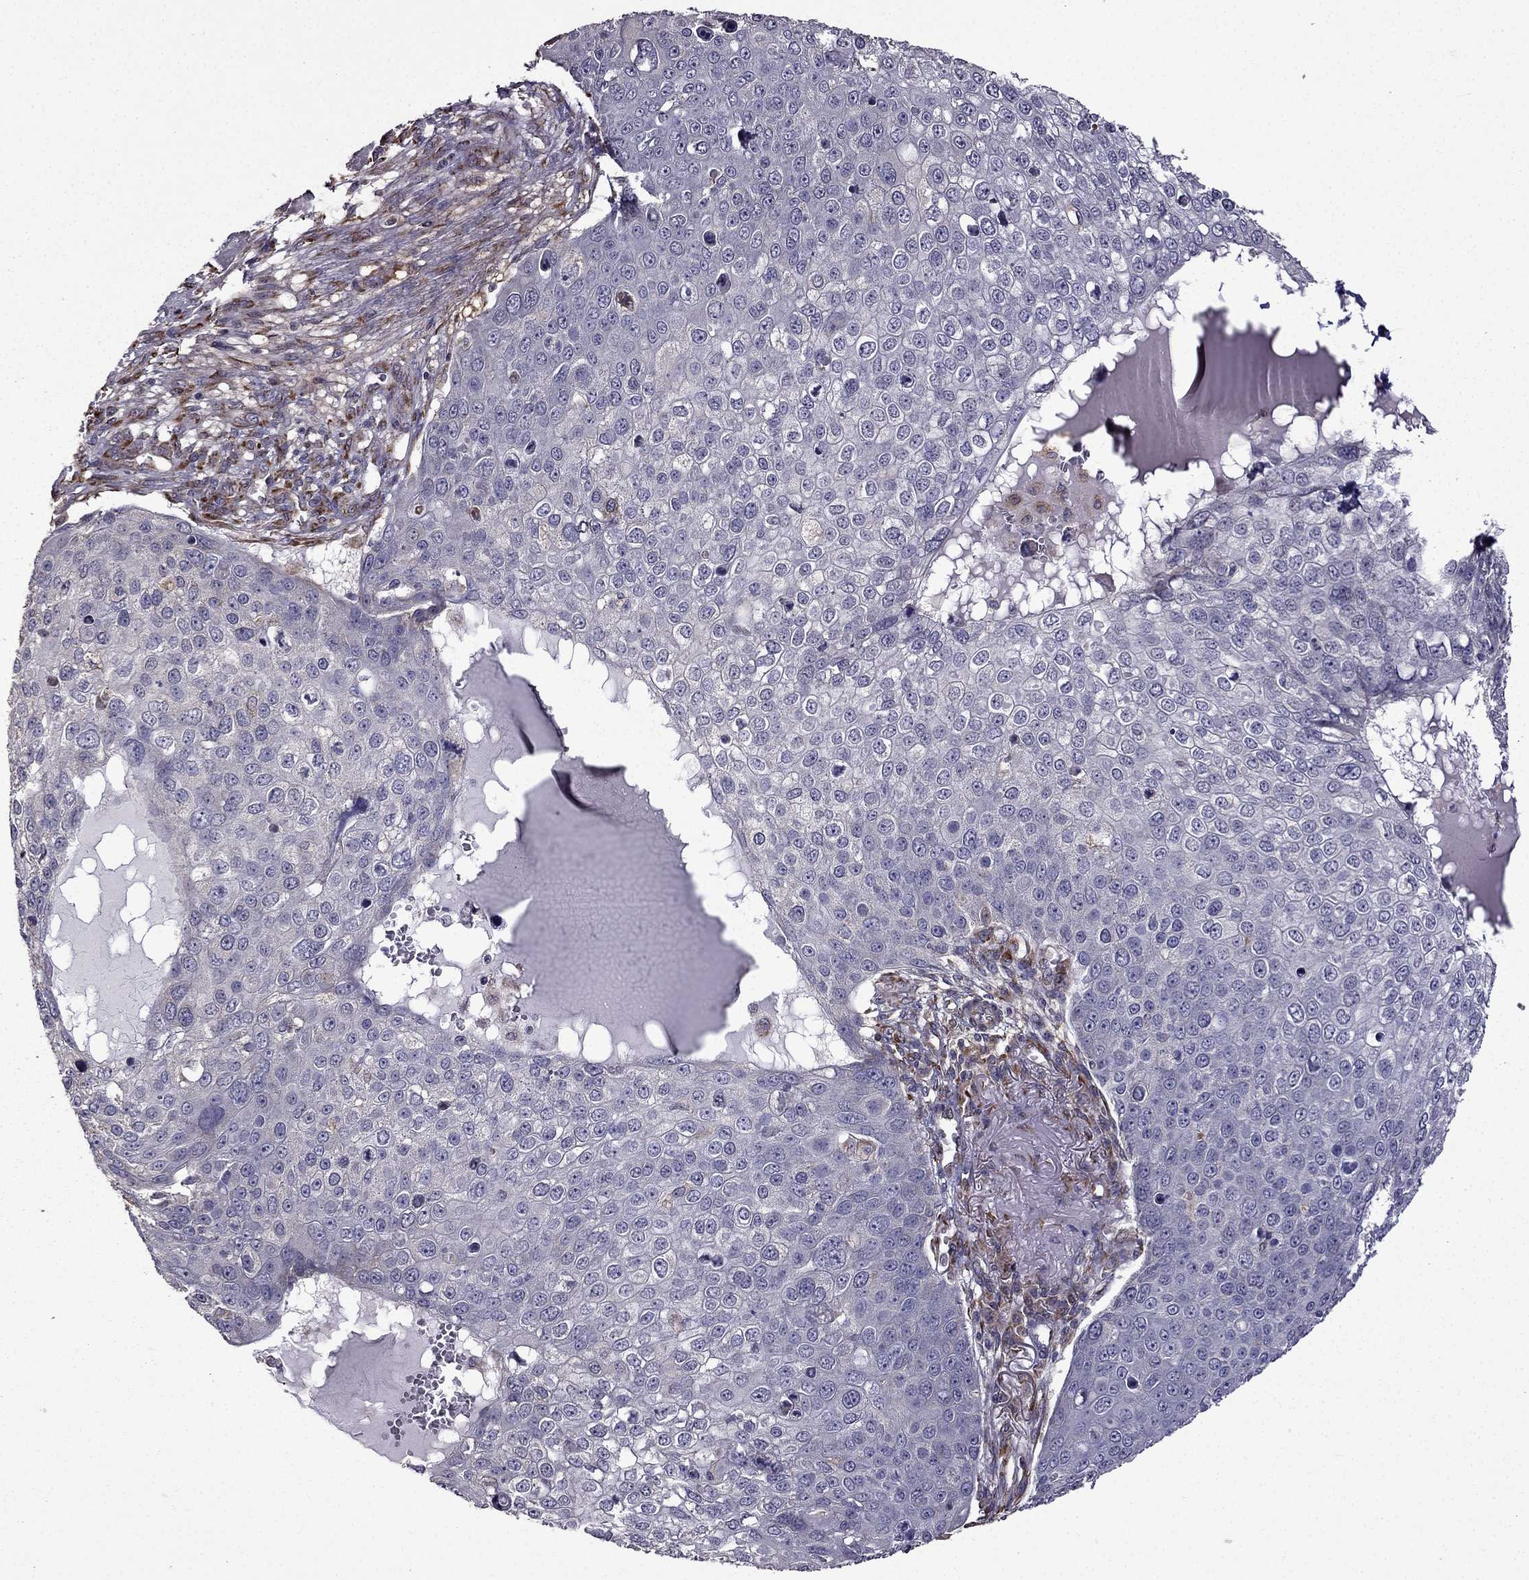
{"staining": {"intensity": "negative", "quantity": "none", "location": "none"}, "tissue": "skin cancer", "cell_type": "Tumor cells", "image_type": "cancer", "snomed": [{"axis": "morphology", "description": "Squamous cell carcinoma, NOS"}, {"axis": "topography", "description": "Skin"}], "caption": "An immunohistochemistry (IHC) photomicrograph of skin squamous cell carcinoma is shown. There is no staining in tumor cells of skin squamous cell carcinoma. The staining is performed using DAB brown chromogen with nuclei counter-stained in using hematoxylin.", "gene": "IKBIP", "patient": {"sex": "male", "age": 71}}